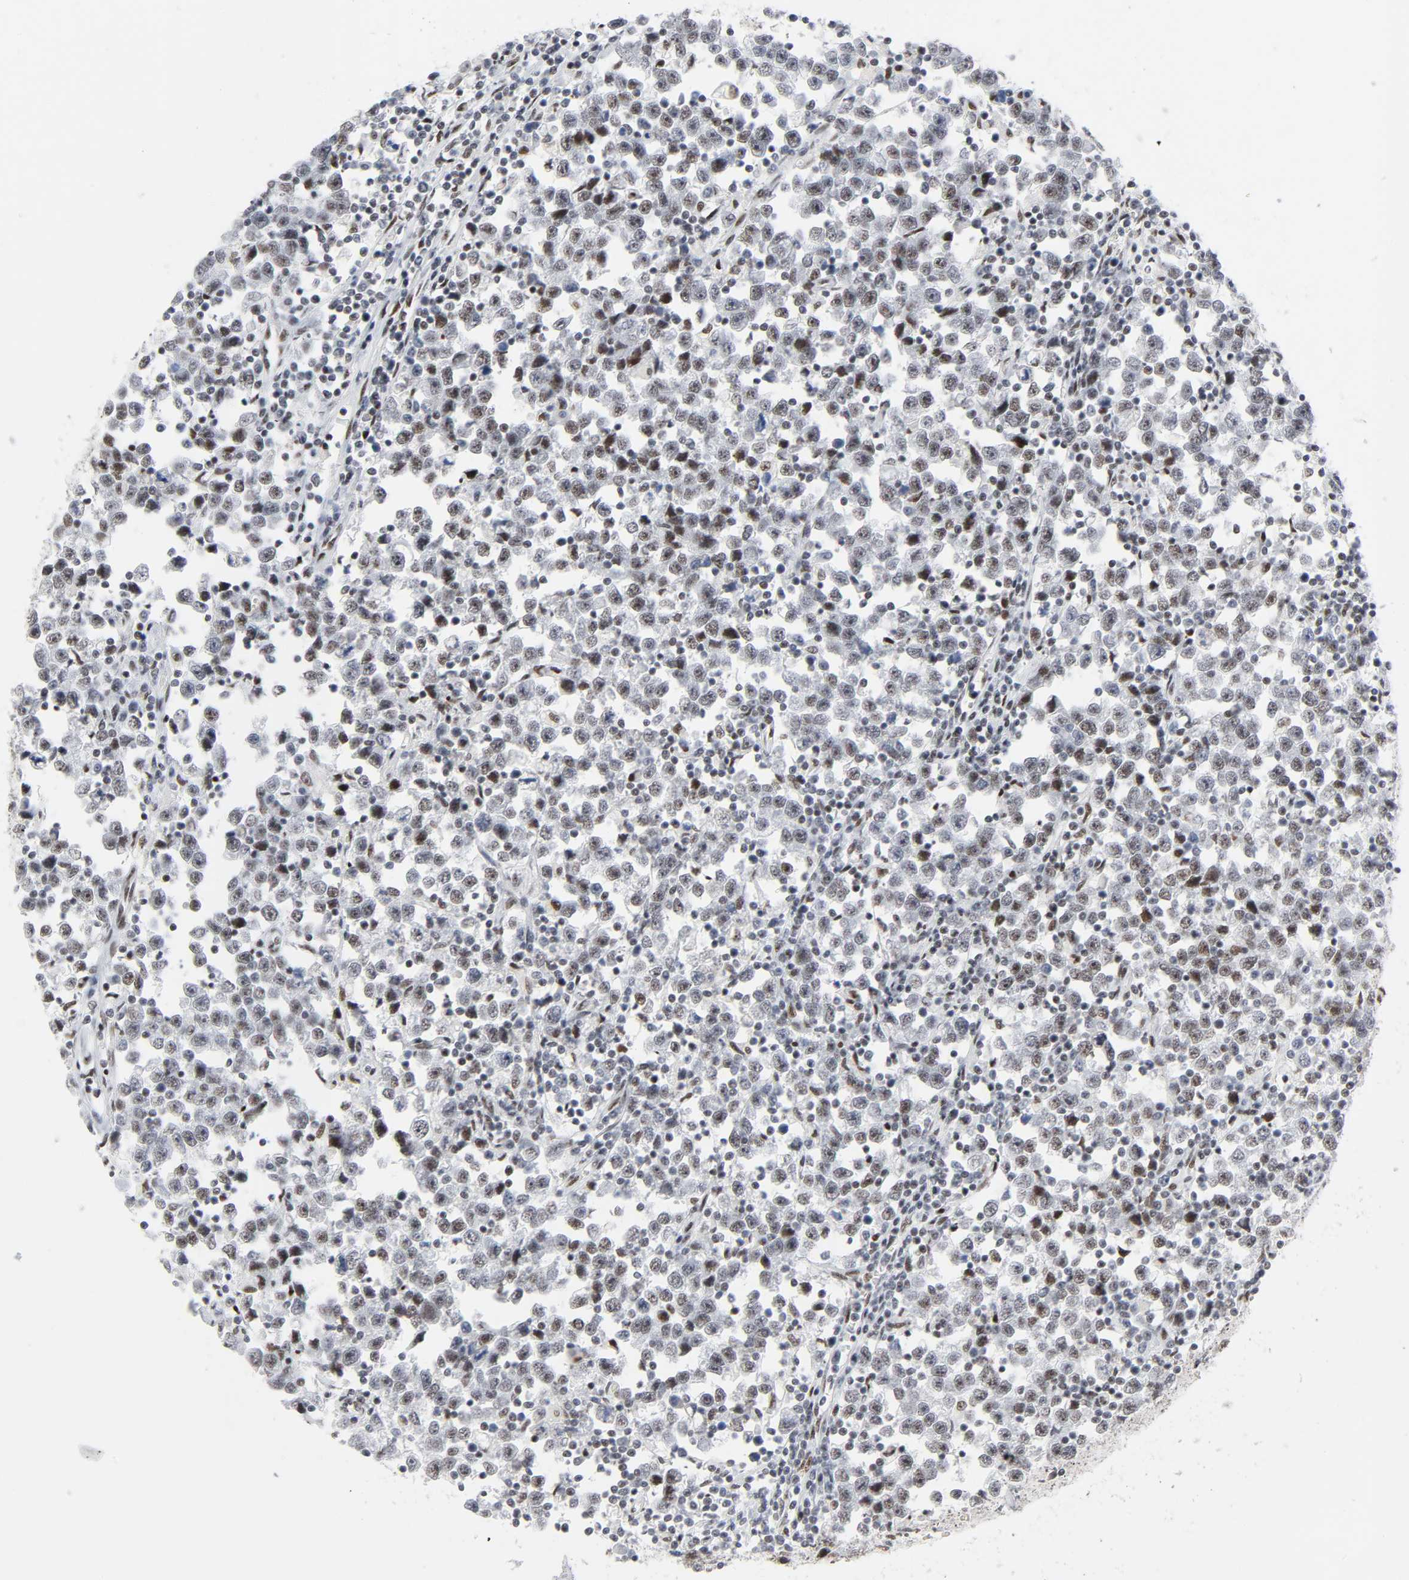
{"staining": {"intensity": "moderate", "quantity": "25%-75%", "location": "nuclear"}, "tissue": "testis cancer", "cell_type": "Tumor cells", "image_type": "cancer", "snomed": [{"axis": "morphology", "description": "Seminoma, NOS"}, {"axis": "topography", "description": "Testis"}], "caption": "Immunohistochemical staining of human testis seminoma shows medium levels of moderate nuclear expression in approximately 25%-75% of tumor cells.", "gene": "HSF1", "patient": {"sex": "male", "age": 43}}